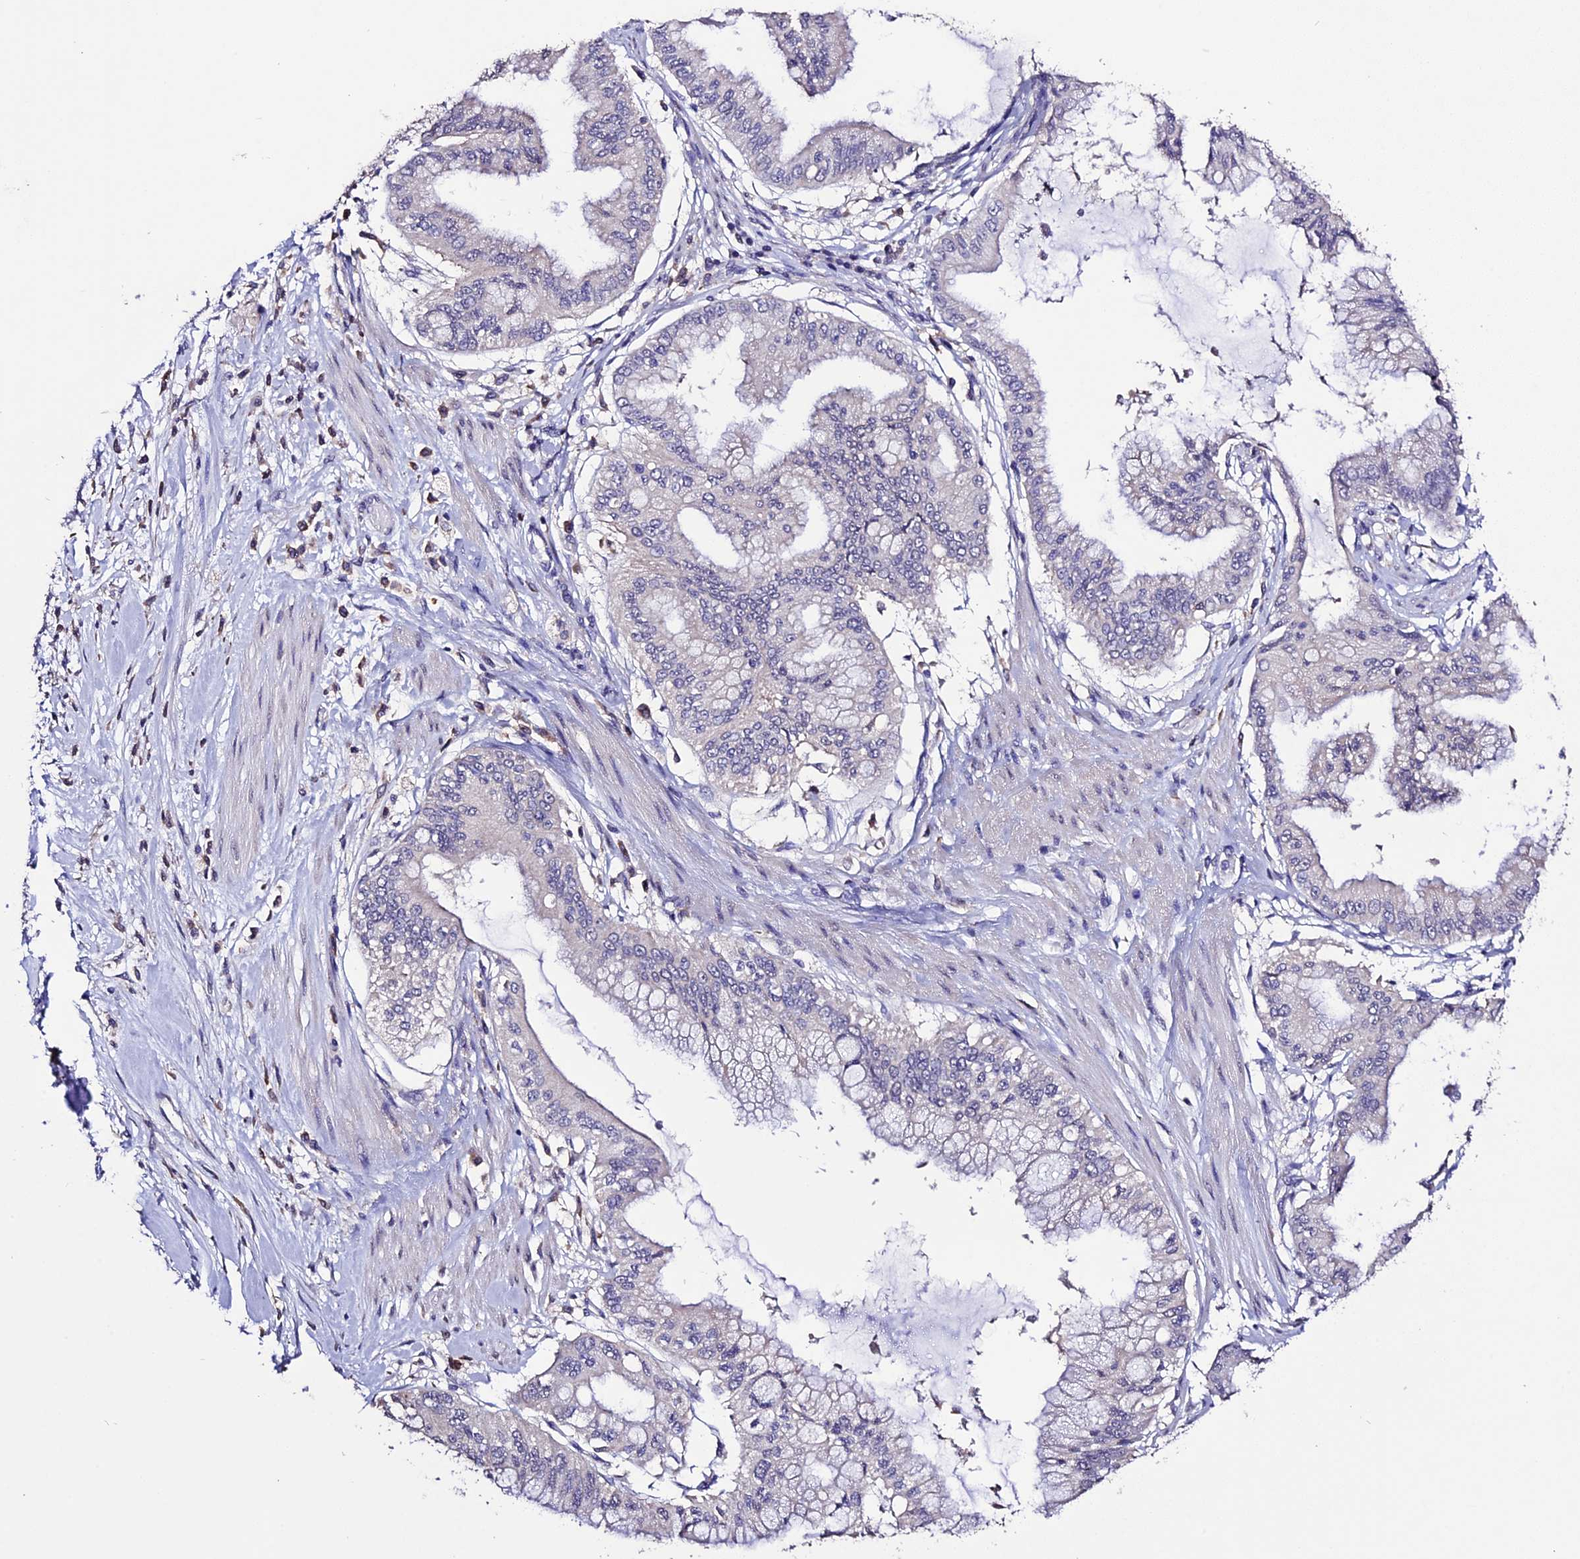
{"staining": {"intensity": "negative", "quantity": "none", "location": "none"}, "tissue": "pancreatic cancer", "cell_type": "Tumor cells", "image_type": "cancer", "snomed": [{"axis": "morphology", "description": "Adenocarcinoma, NOS"}, {"axis": "topography", "description": "Pancreas"}], "caption": "Pancreatic cancer (adenocarcinoma) was stained to show a protein in brown. There is no significant expression in tumor cells.", "gene": "DIS3L", "patient": {"sex": "male", "age": 46}}